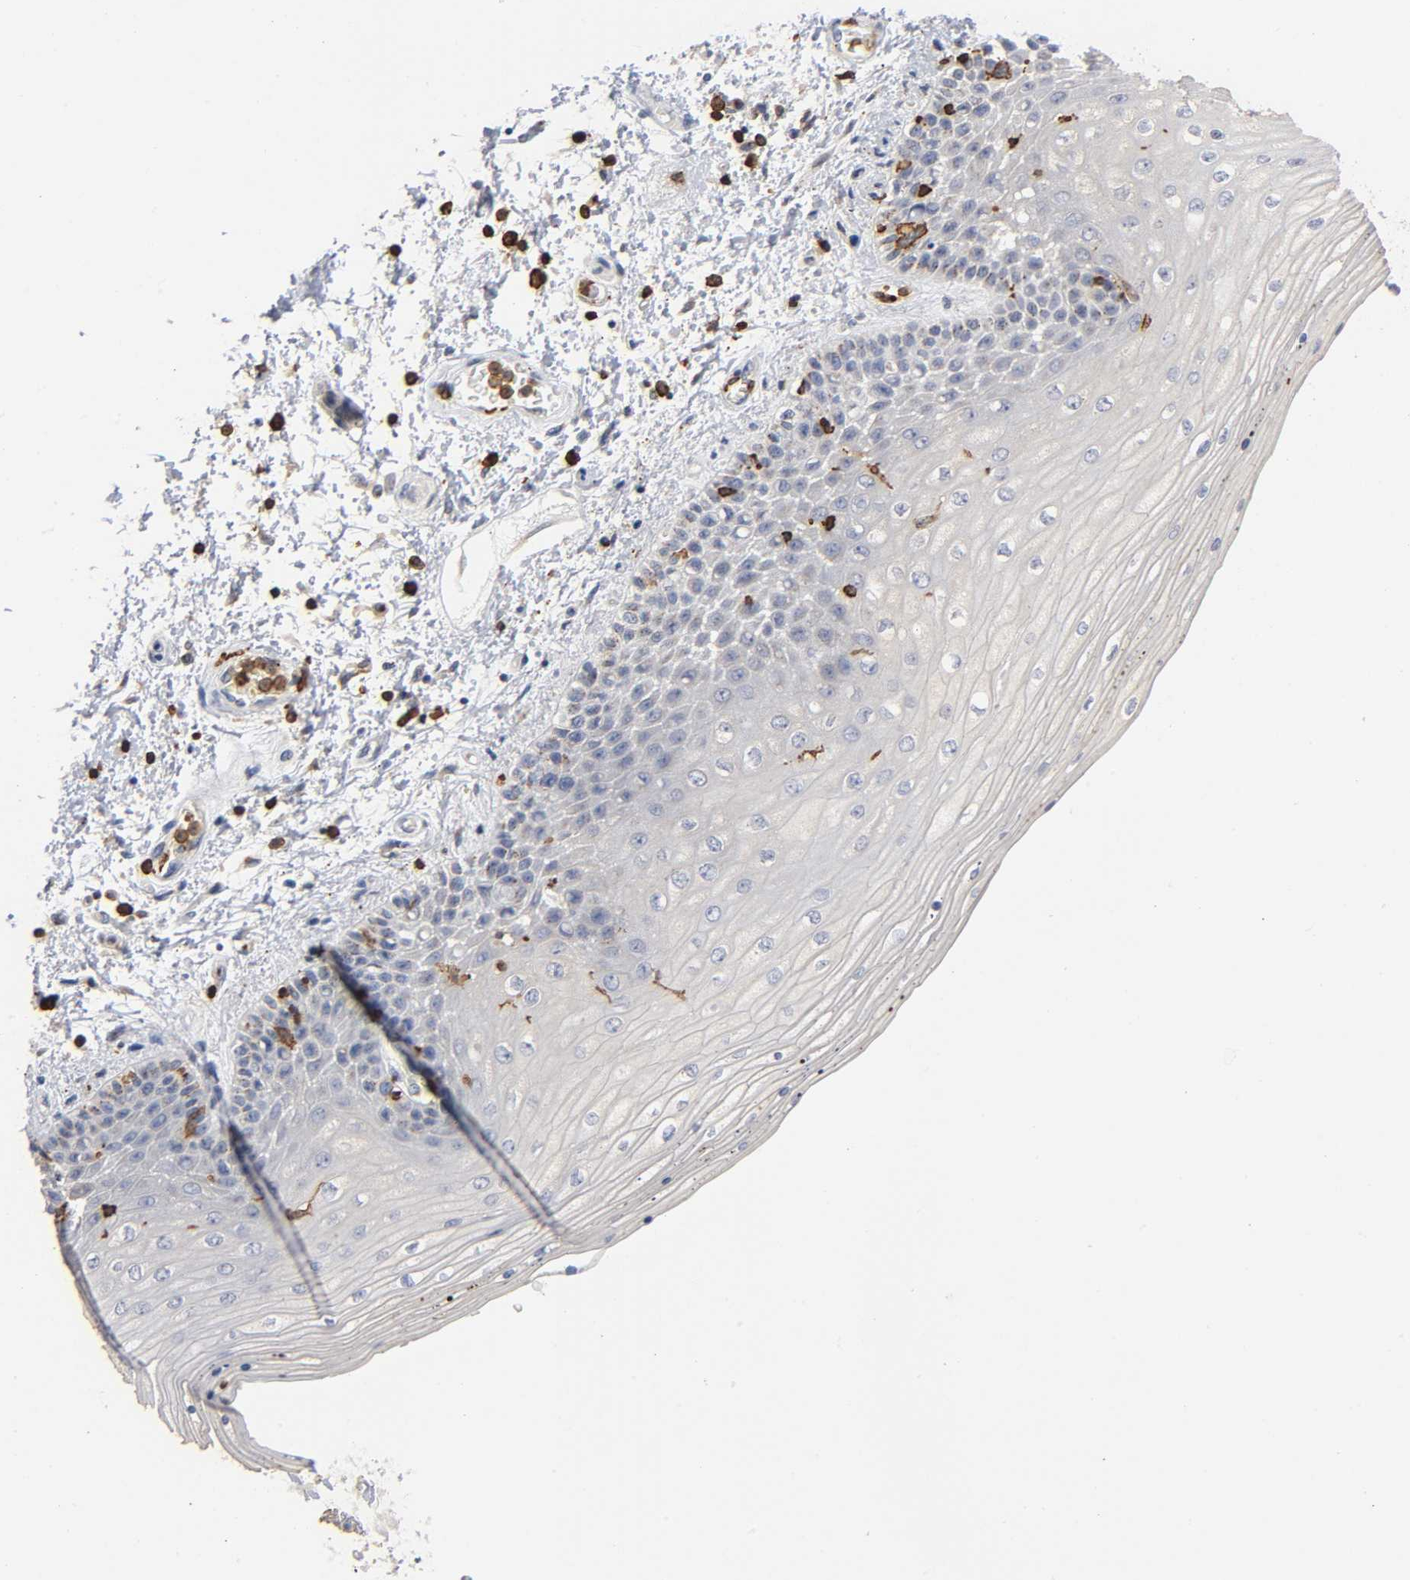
{"staining": {"intensity": "moderate", "quantity": "<25%", "location": "cytoplasmic/membranous"}, "tissue": "skin", "cell_type": "Epidermal cells", "image_type": "normal", "snomed": [{"axis": "morphology", "description": "Normal tissue, NOS"}, {"axis": "topography", "description": "Anal"}], "caption": "This is an image of IHC staining of benign skin, which shows moderate staining in the cytoplasmic/membranous of epidermal cells.", "gene": "CAPN10", "patient": {"sex": "female", "age": 46}}